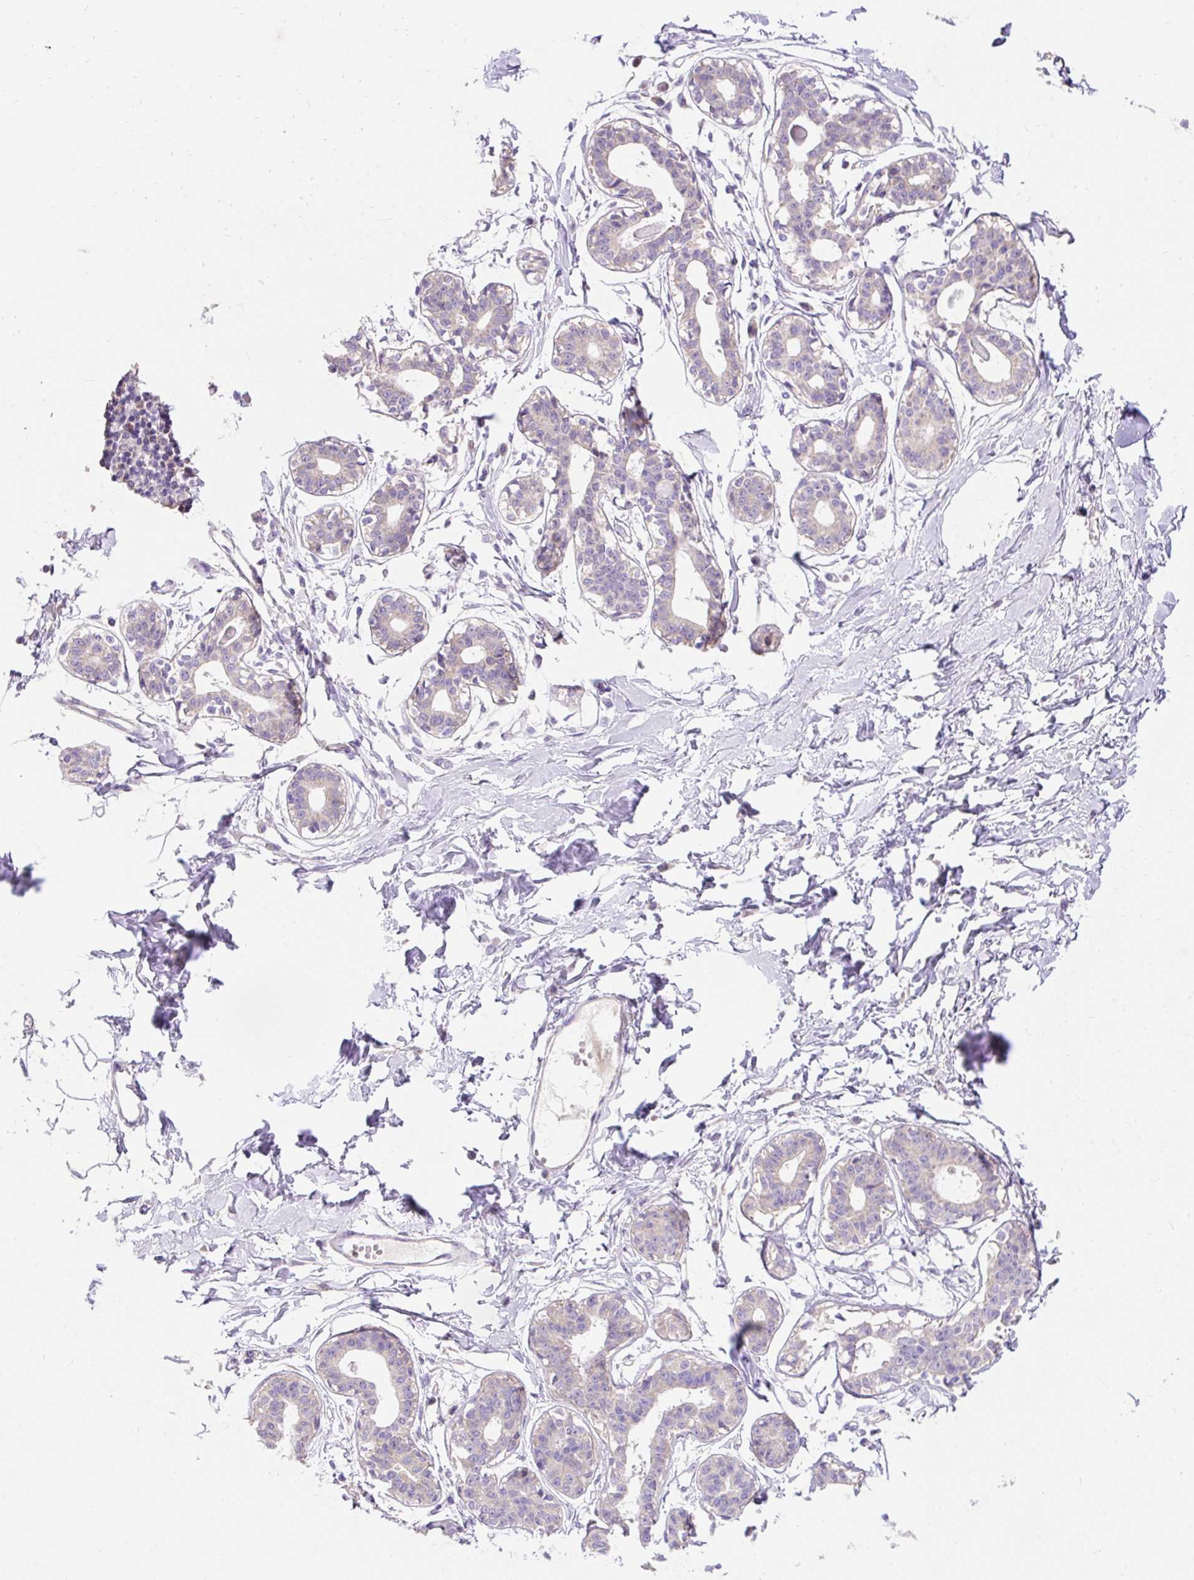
{"staining": {"intensity": "negative", "quantity": "none", "location": "none"}, "tissue": "breast", "cell_type": "Adipocytes", "image_type": "normal", "snomed": [{"axis": "morphology", "description": "Normal tissue, NOS"}, {"axis": "topography", "description": "Breast"}], "caption": "Immunohistochemical staining of benign human breast exhibits no significant positivity in adipocytes. The staining was performed using DAB to visualize the protein expression in brown, while the nuclei were stained in blue with hematoxylin (Magnification: 20x).", "gene": "PMAIP1", "patient": {"sex": "female", "age": 45}}